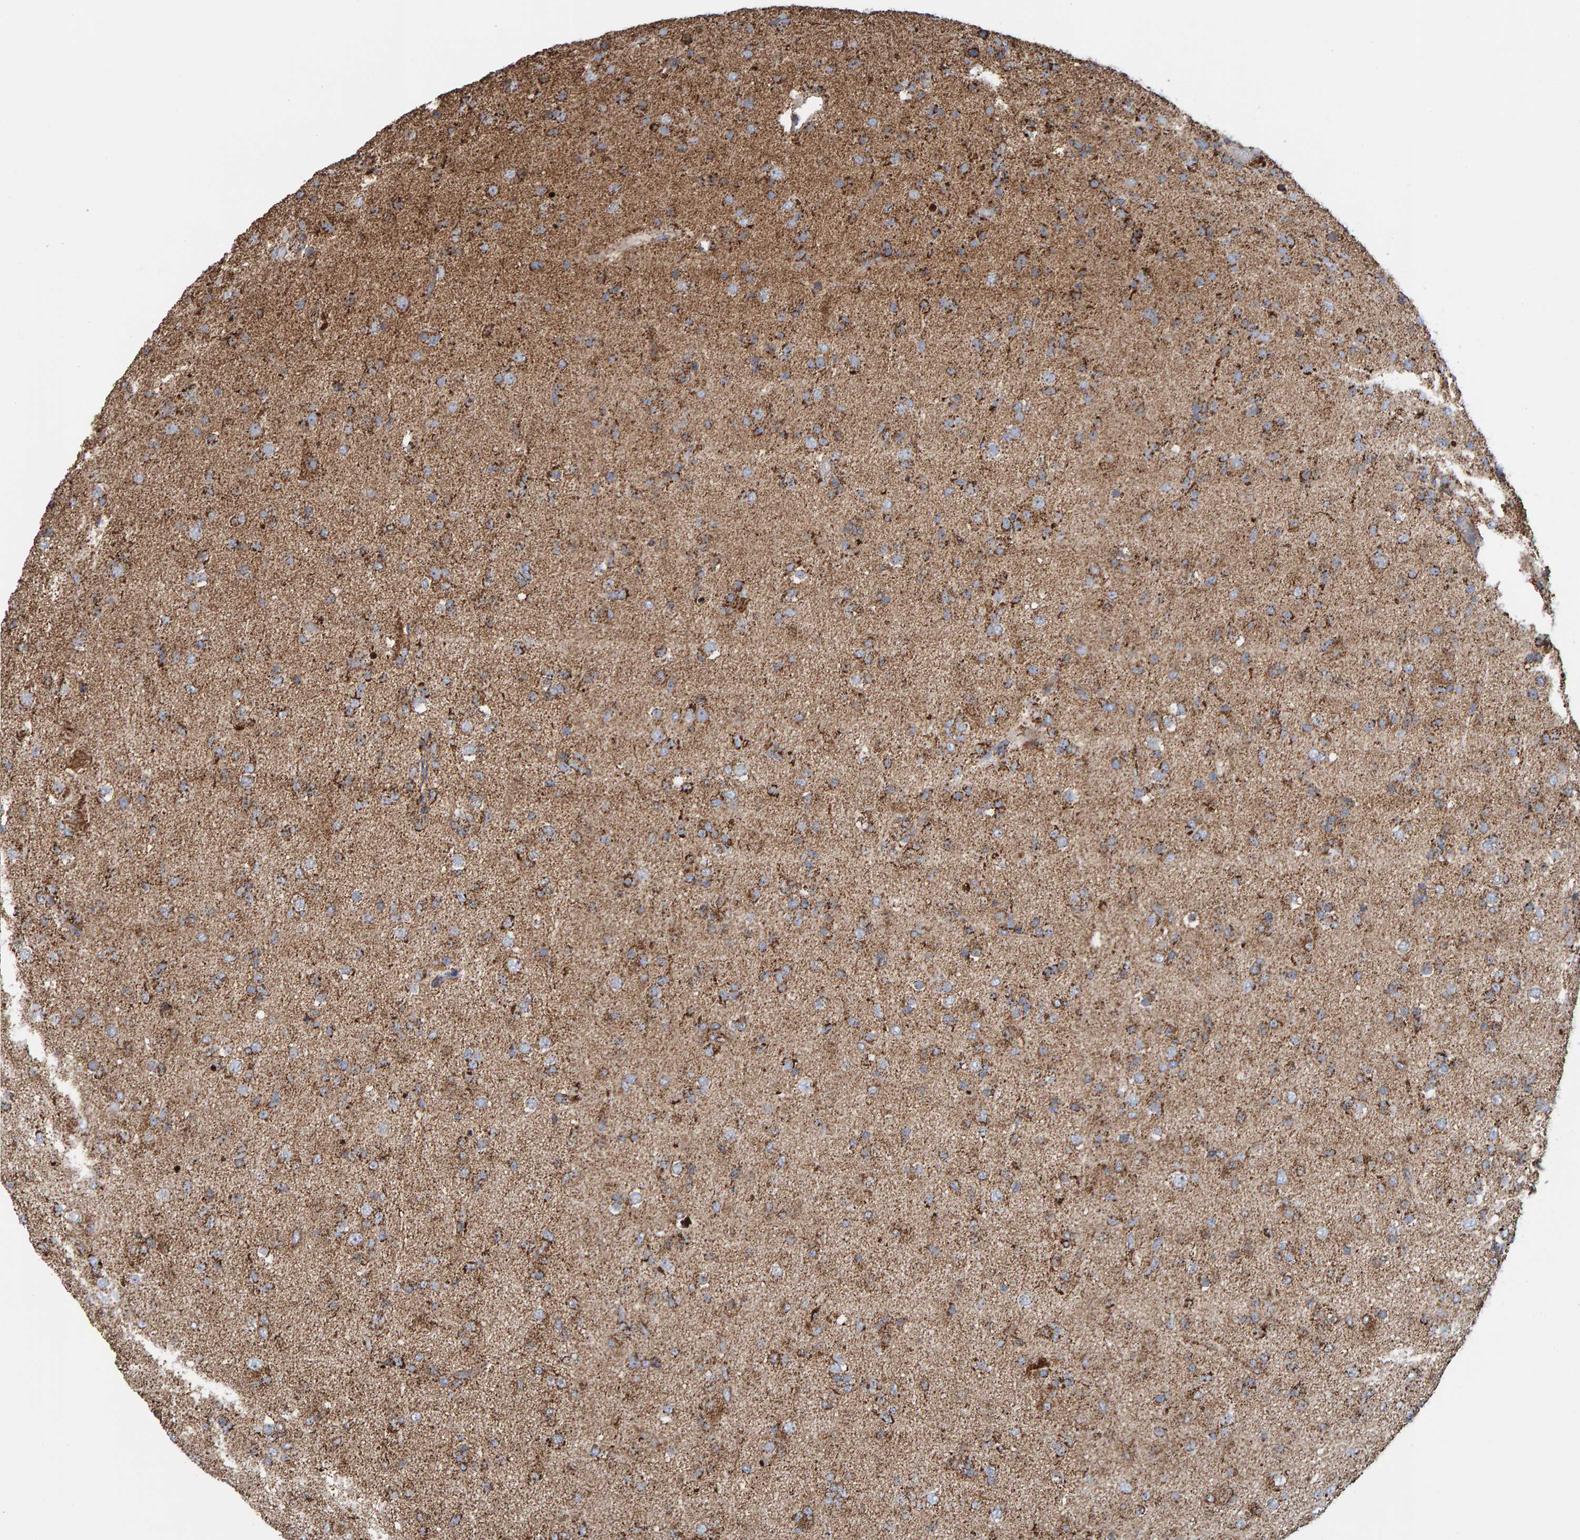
{"staining": {"intensity": "strong", "quantity": "25%-75%", "location": "cytoplasmic/membranous"}, "tissue": "glioma", "cell_type": "Tumor cells", "image_type": "cancer", "snomed": [{"axis": "morphology", "description": "Glioma, malignant, Low grade"}, {"axis": "topography", "description": "Brain"}], "caption": "Immunohistochemistry of glioma demonstrates high levels of strong cytoplasmic/membranous positivity in about 25%-75% of tumor cells.", "gene": "MRPL45", "patient": {"sex": "male", "age": 65}}